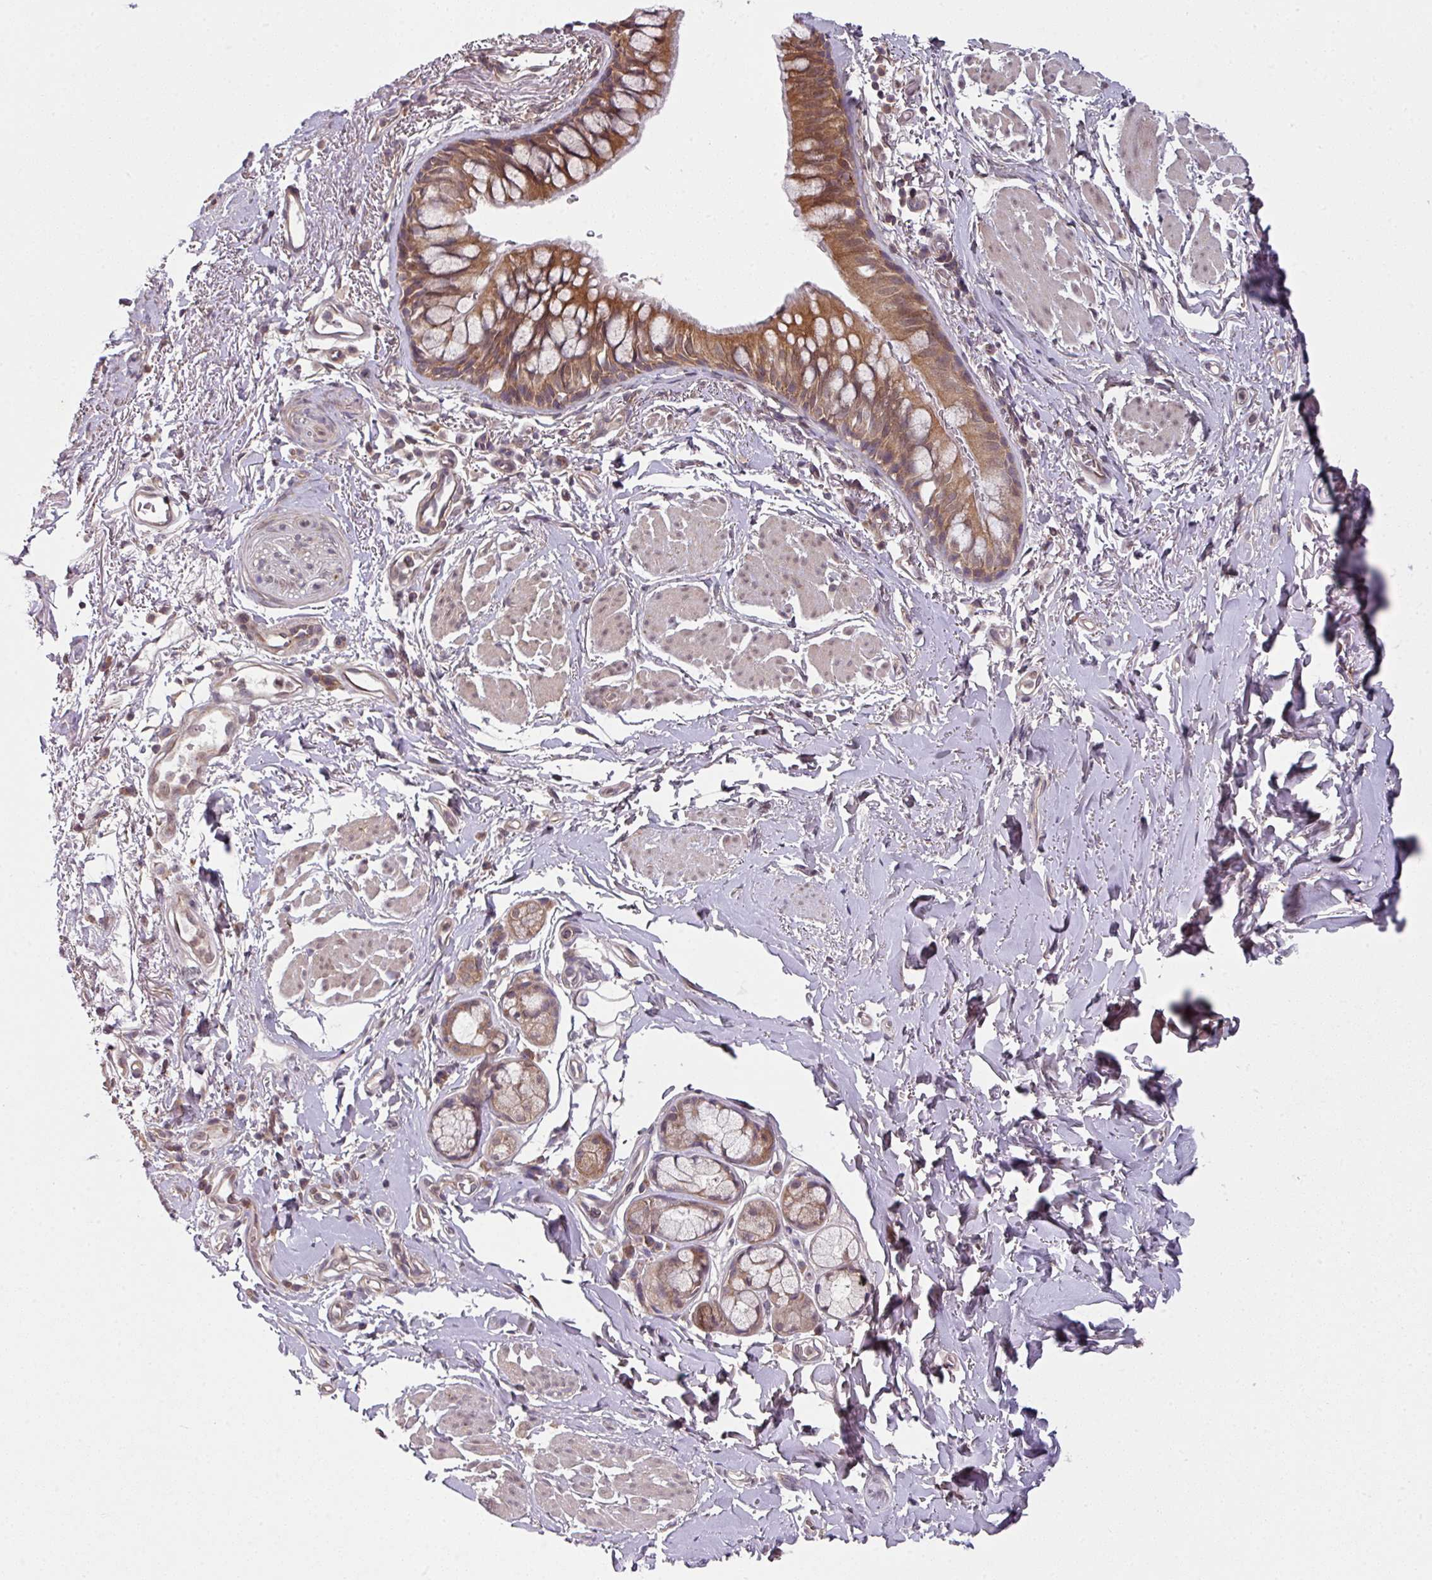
{"staining": {"intensity": "moderate", "quantity": ">75%", "location": "cytoplasmic/membranous"}, "tissue": "bronchus", "cell_type": "Respiratory epithelial cells", "image_type": "normal", "snomed": [{"axis": "morphology", "description": "Normal tissue, NOS"}, {"axis": "topography", "description": "Bronchus"}], "caption": "About >75% of respiratory epithelial cells in unremarkable human bronchus demonstrate moderate cytoplasmic/membranous protein positivity as visualized by brown immunohistochemical staining.", "gene": "CAMLG", "patient": {"sex": "male", "age": 67}}